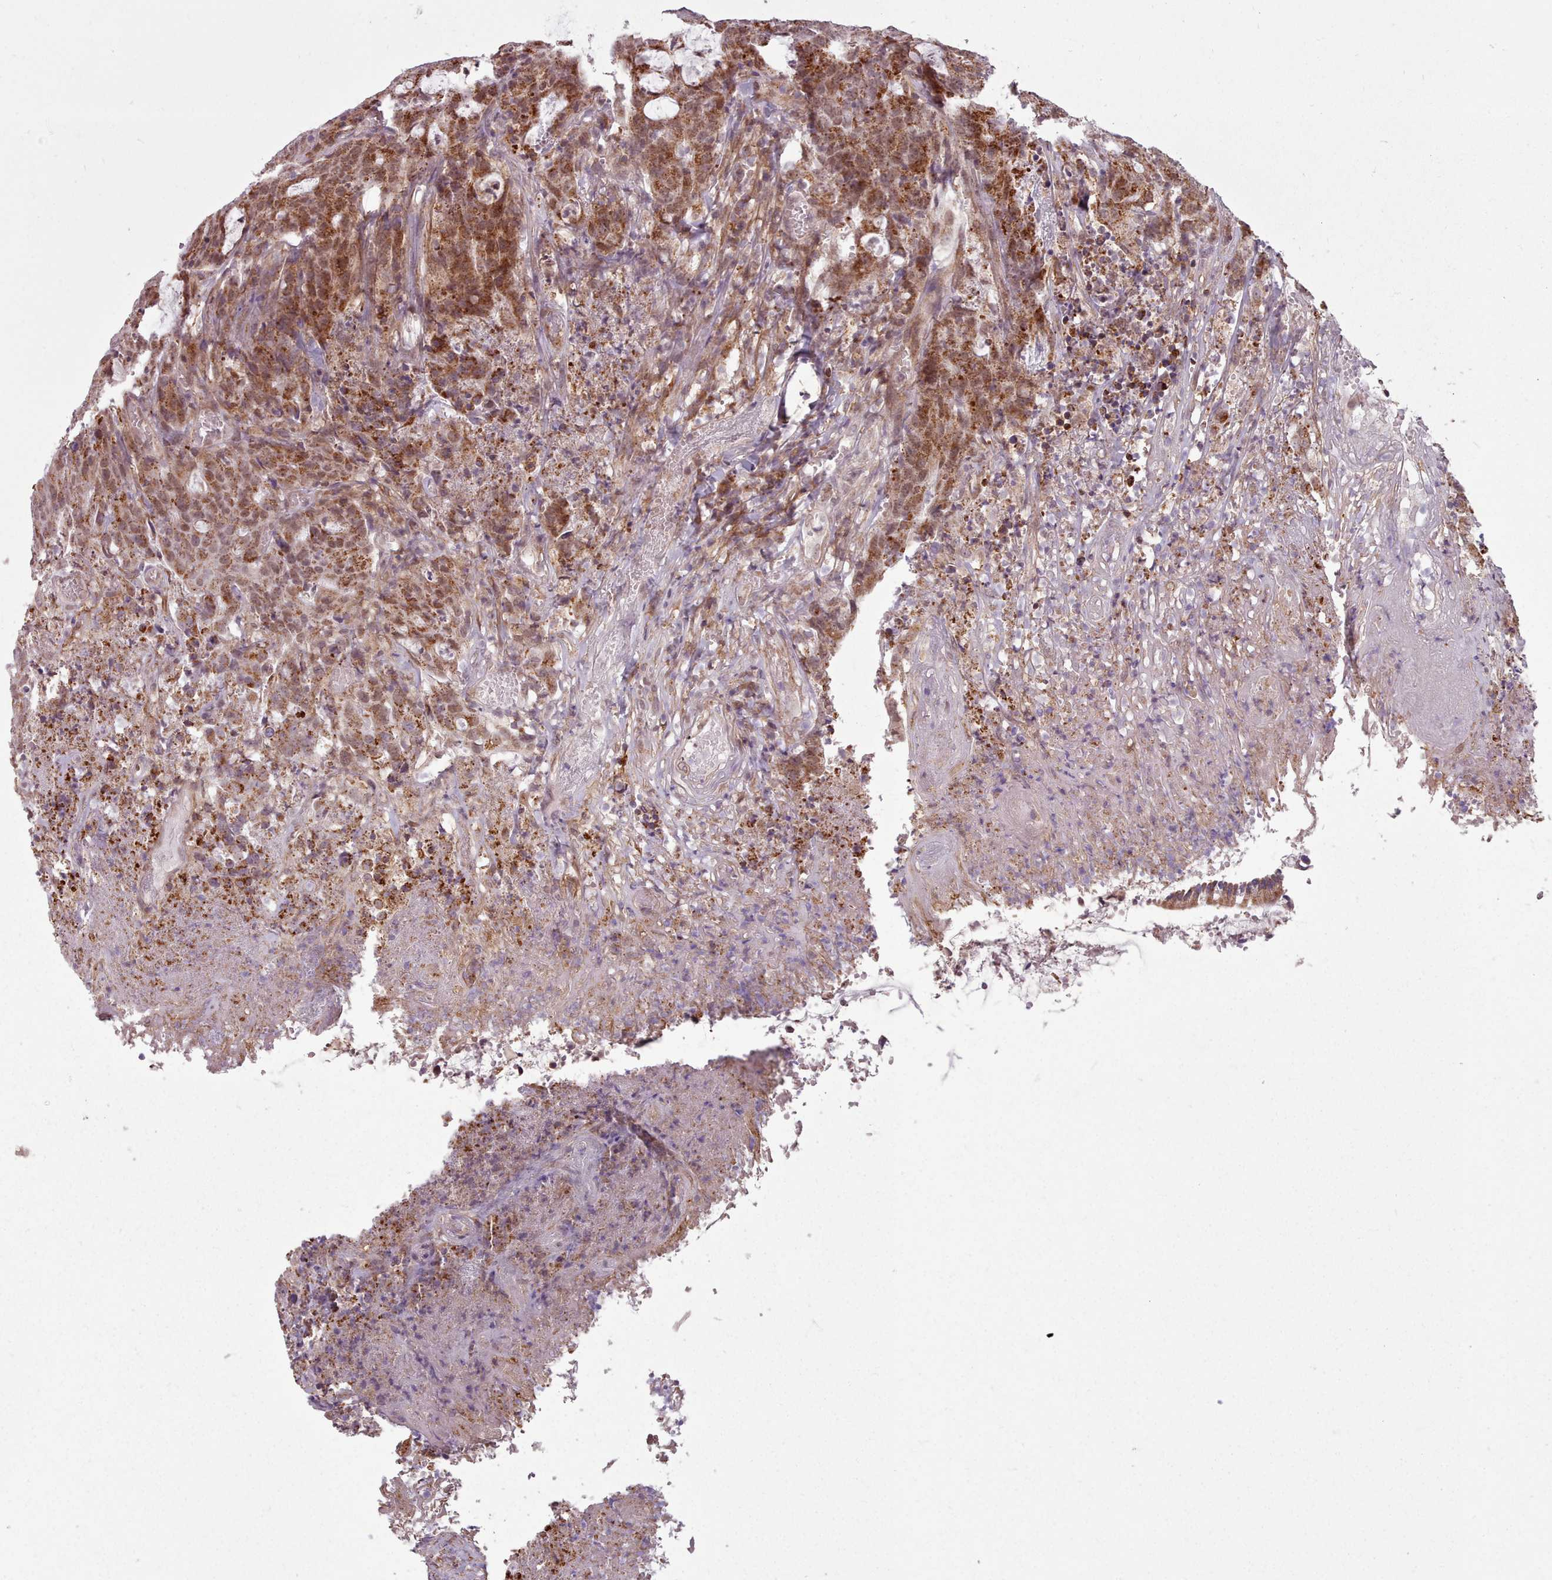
{"staining": {"intensity": "moderate", "quantity": ">75%", "location": "cytoplasmic/membranous,nuclear"}, "tissue": "colorectal cancer", "cell_type": "Tumor cells", "image_type": "cancer", "snomed": [{"axis": "morphology", "description": "Adenocarcinoma, NOS"}, {"axis": "topography", "description": "Colon"}], "caption": "Adenocarcinoma (colorectal) tissue reveals moderate cytoplasmic/membranous and nuclear positivity in approximately >75% of tumor cells, visualized by immunohistochemistry.", "gene": "ZMYM4", "patient": {"sex": "male", "age": 83}}